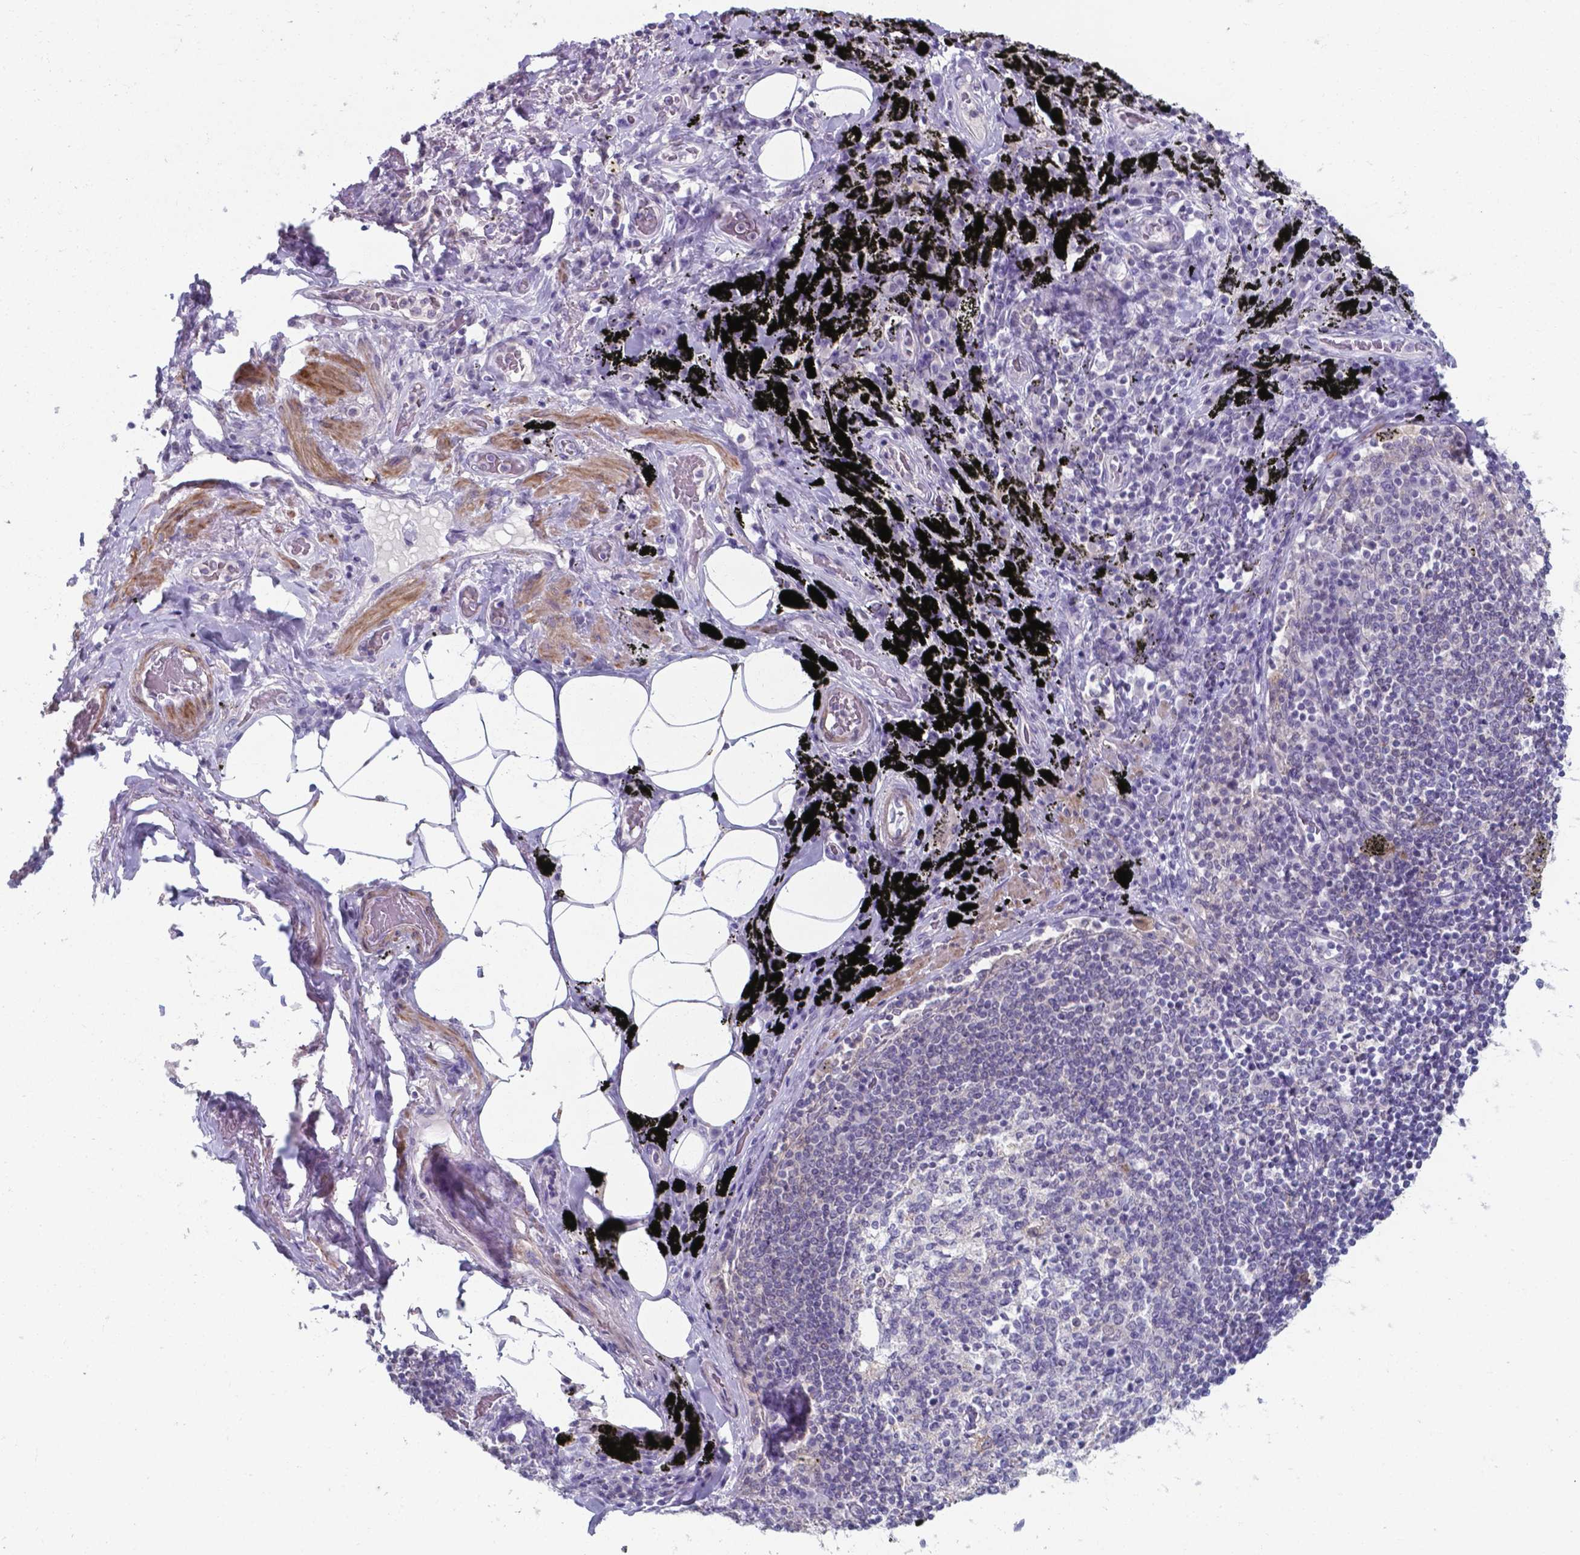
{"staining": {"intensity": "negative", "quantity": "none", "location": "none"}, "tissue": "adipose tissue", "cell_type": "Adipocytes", "image_type": "normal", "snomed": [{"axis": "morphology", "description": "Normal tissue, NOS"}, {"axis": "topography", "description": "Bronchus"}, {"axis": "topography", "description": "Lung"}], "caption": "This photomicrograph is of normal adipose tissue stained with IHC to label a protein in brown with the nuclei are counter-stained blue. There is no positivity in adipocytes.", "gene": "AP5B1", "patient": {"sex": "female", "age": 57}}